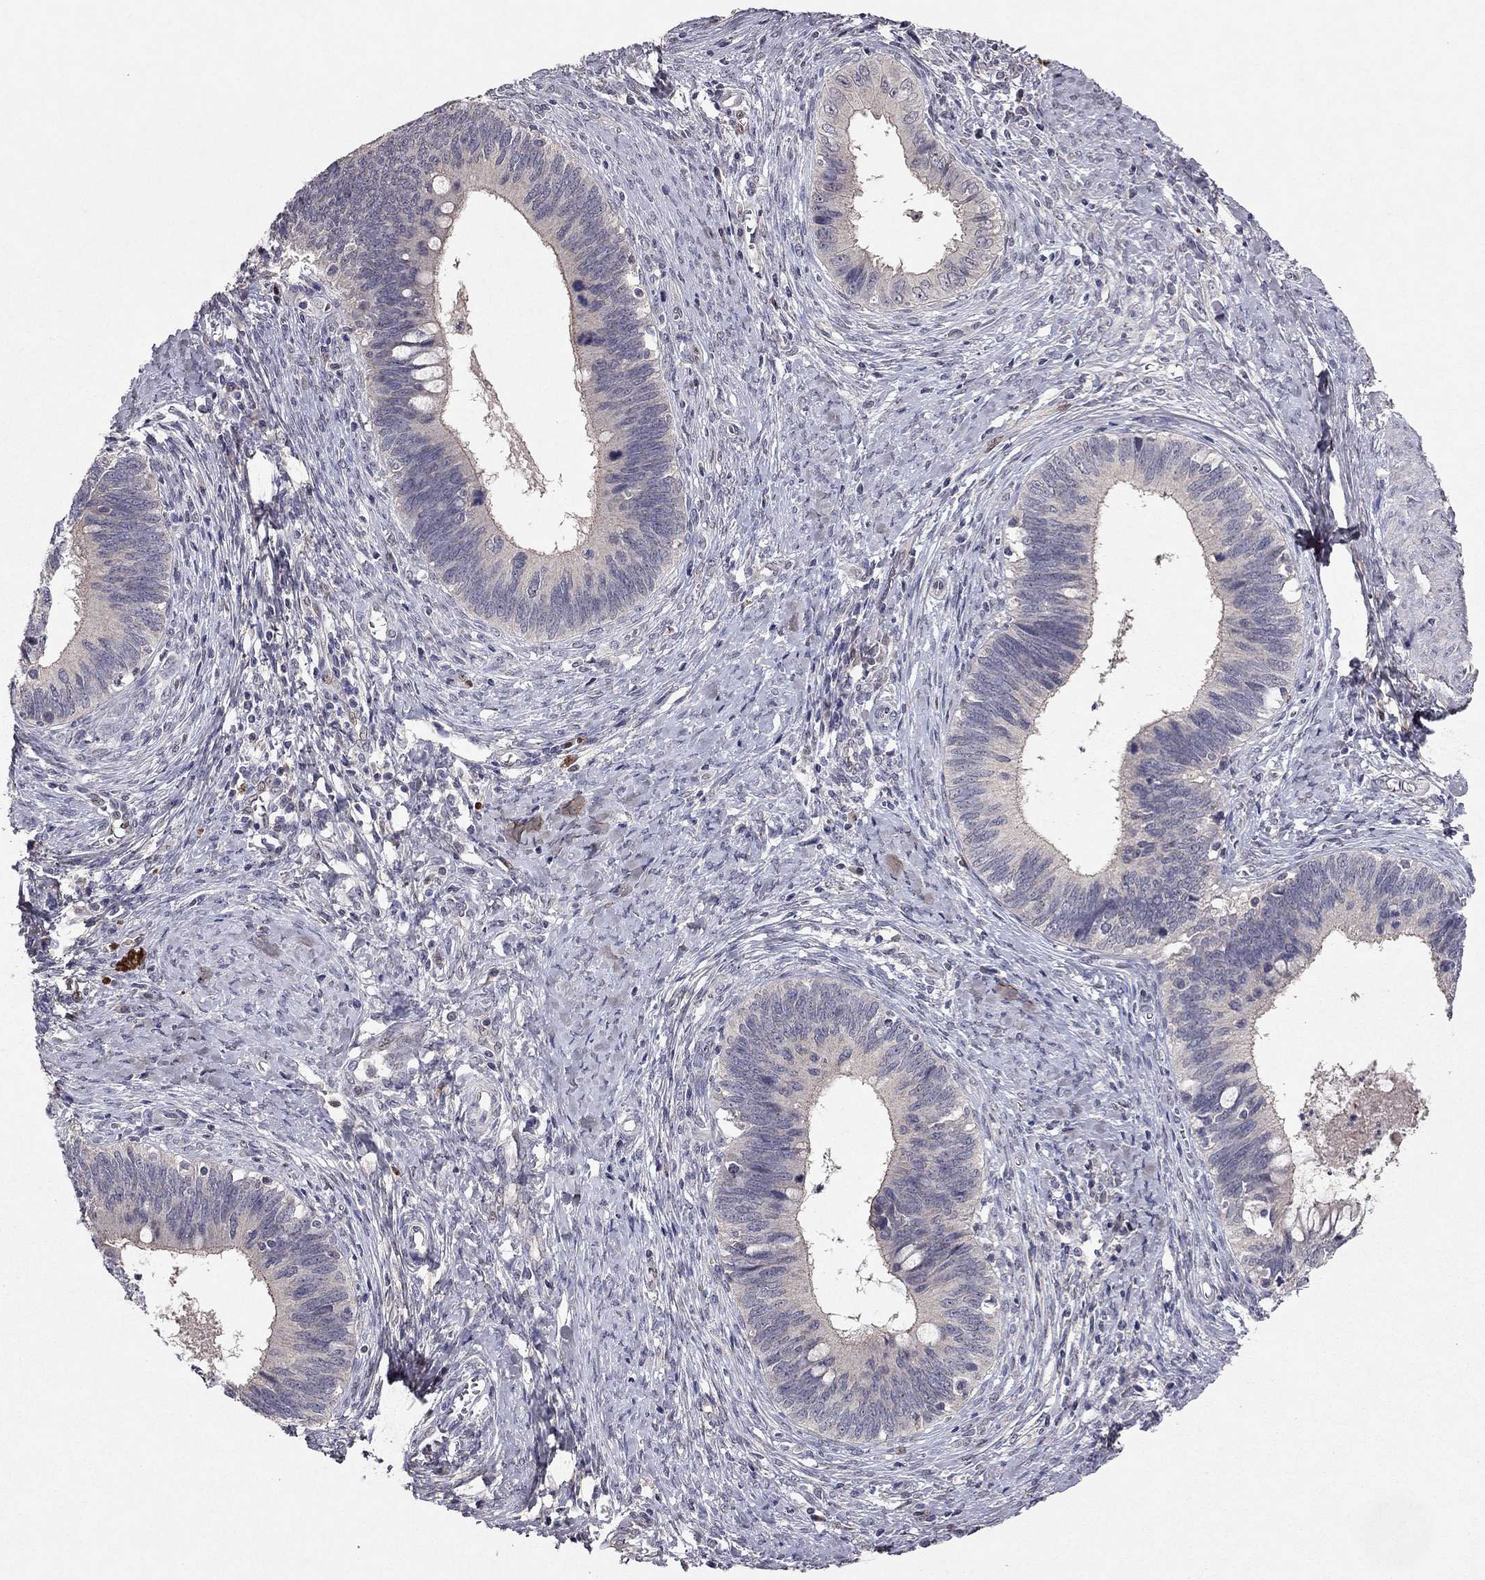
{"staining": {"intensity": "moderate", "quantity": "25%-75%", "location": "cytoplasmic/membranous"}, "tissue": "cervical cancer", "cell_type": "Tumor cells", "image_type": "cancer", "snomed": [{"axis": "morphology", "description": "Adenocarcinoma, NOS"}, {"axis": "topography", "description": "Cervix"}], "caption": "Immunohistochemical staining of cervical adenocarcinoma exhibits medium levels of moderate cytoplasmic/membranous protein positivity in approximately 25%-75% of tumor cells.", "gene": "ESR2", "patient": {"sex": "female", "age": 42}}